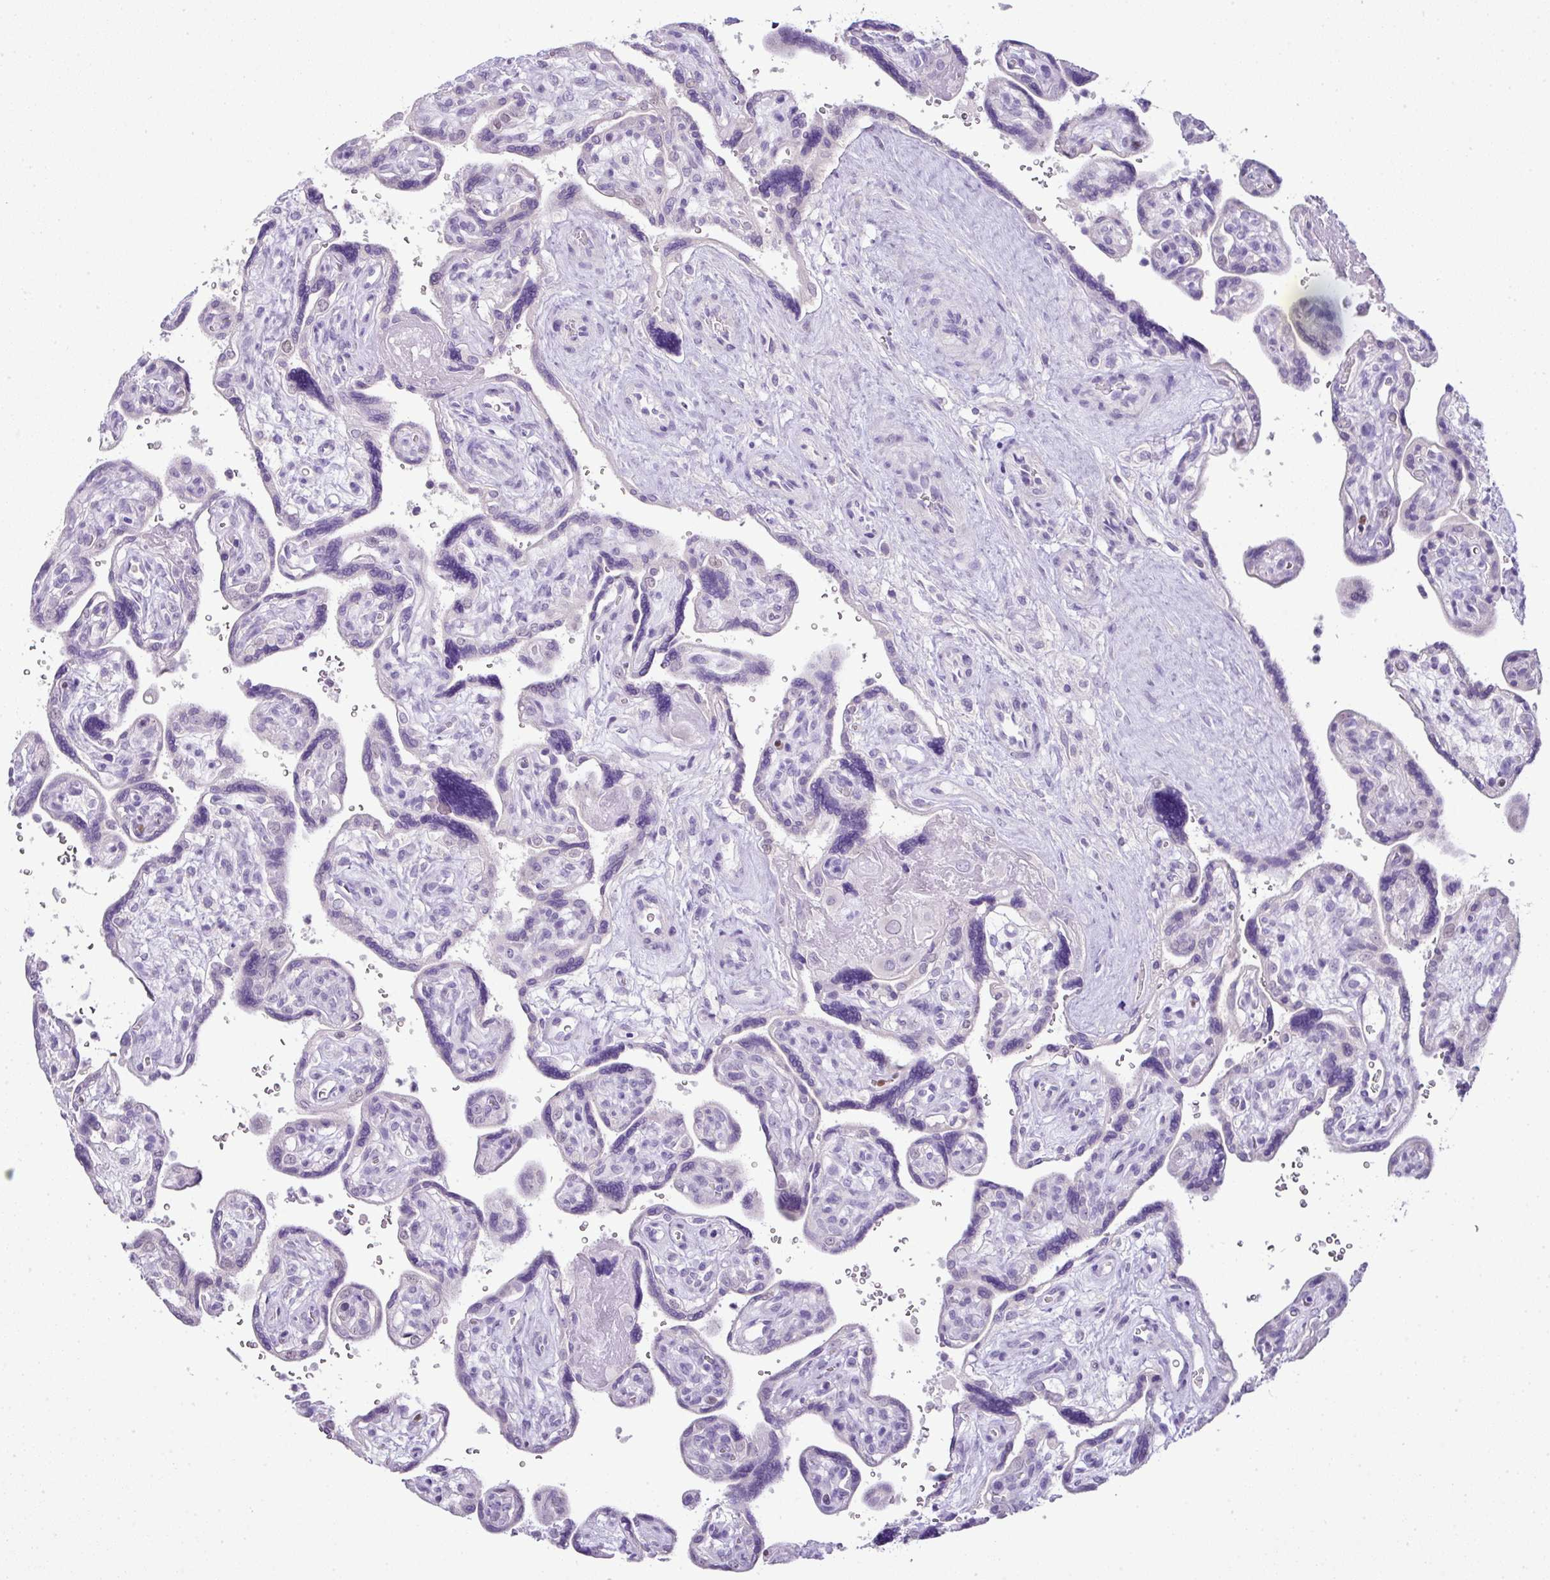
{"staining": {"intensity": "negative", "quantity": "none", "location": "none"}, "tissue": "placenta", "cell_type": "Decidual cells", "image_type": "normal", "snomed": [{"axis": "morphology", "description": "Normal tissue, NOS"}, {"axis": "topography", "description": "Placenta"}], "caption": "Decidual cells show no significant protein positivity in benign placenta. The staining was performed using DAB to visualize the protein expression in brown, while the nuclei were stained in blue with hematoxylin (Magnification: 20x).", "gene": "BCL11A", "patient": {"sex": "female", "age": 39}}